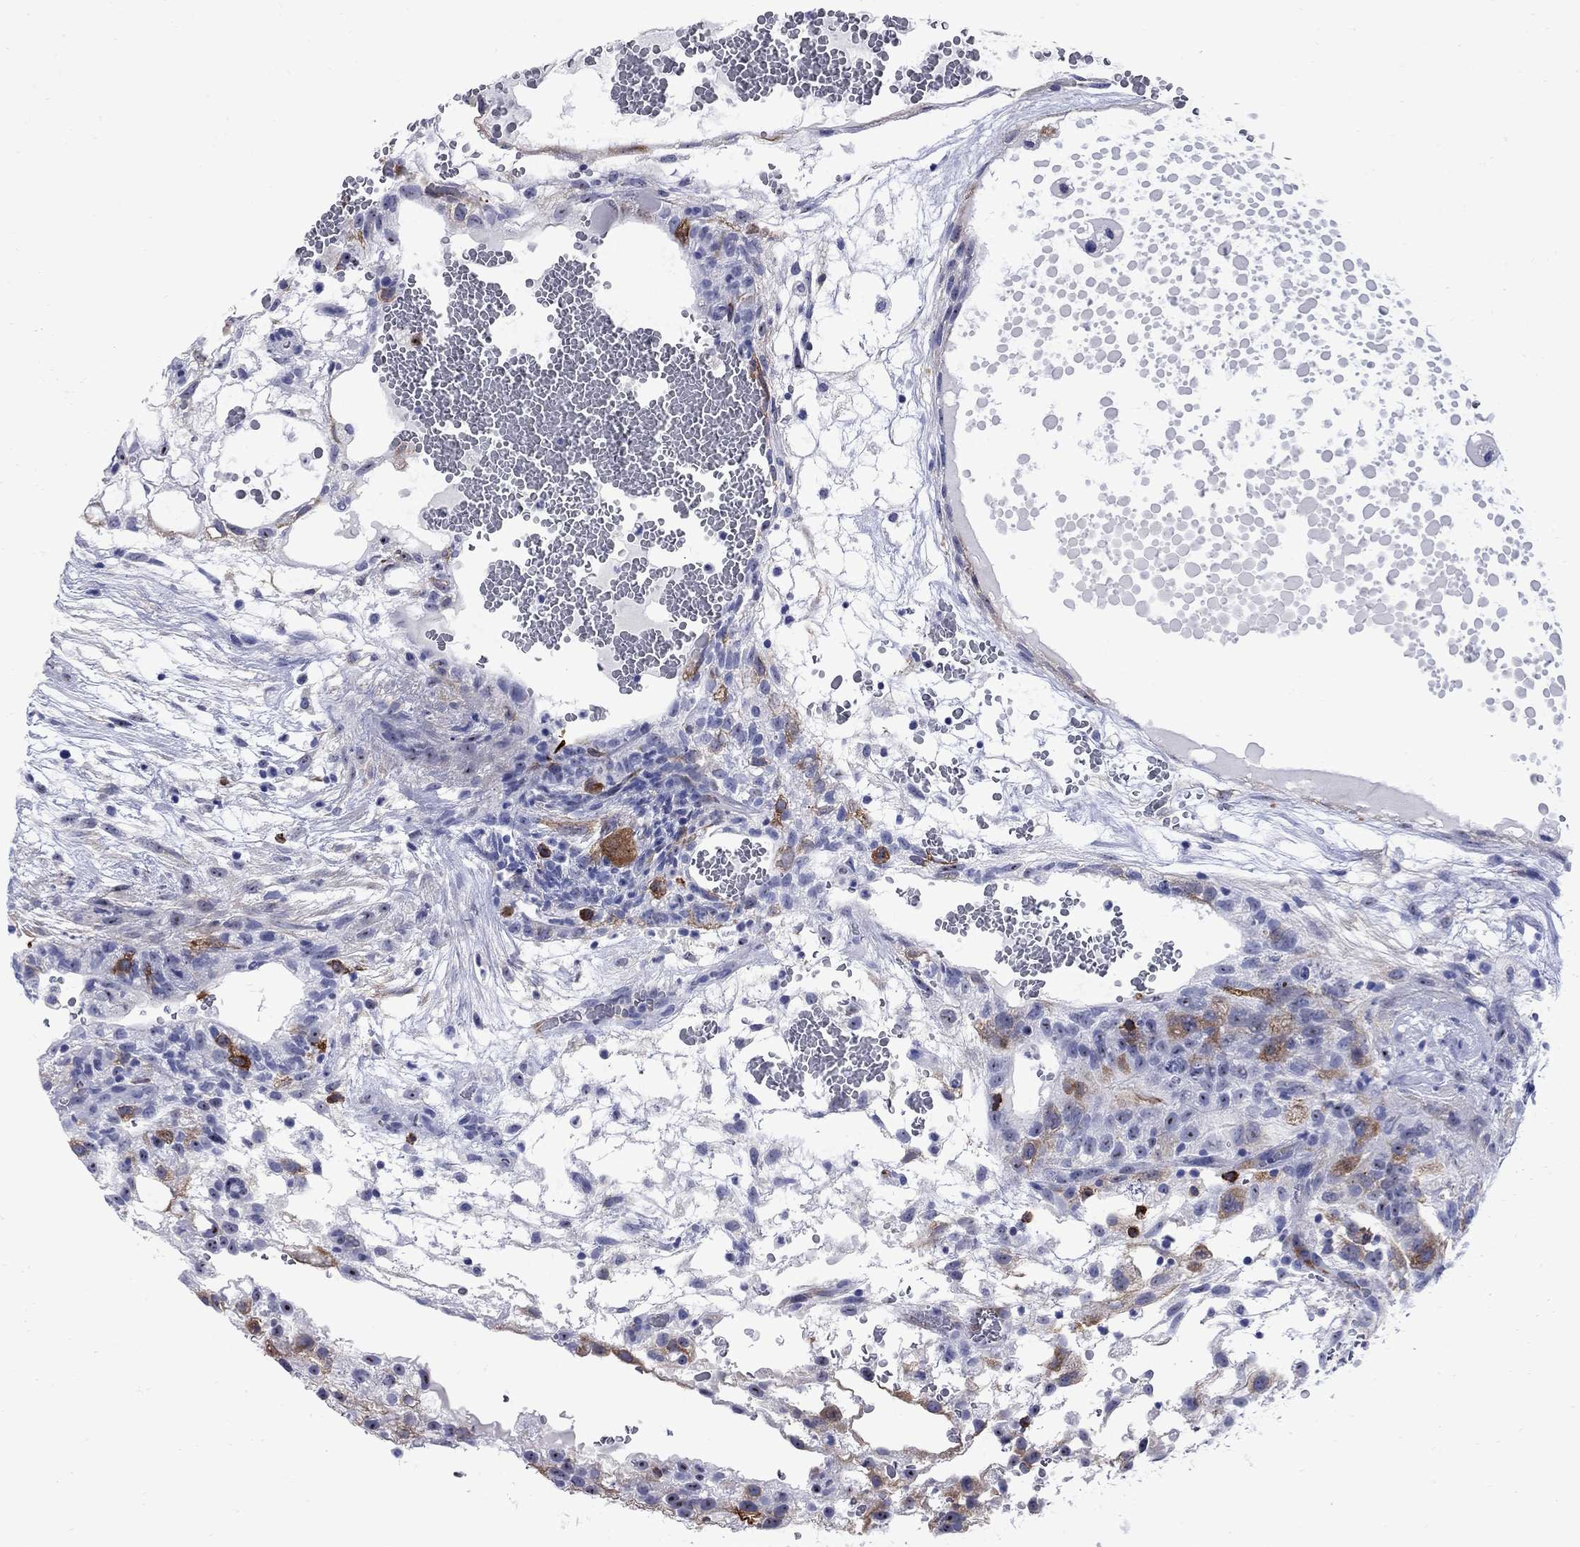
{"staining": {"intensity": "strong", "quantity": "25%-75%", "location": "cytoplasmic/membranous"}, "tissue": "testis cancer", "cell_type": "Tumor cells", "image_type": "cancer", "snomed": [{"axis": "morphology", "description": "Normal tissue, NOS"}, {"axis": "morphology", "description": "Carcinoma, Embryonal, NOS"}, {"axis": "topography", "description": "Testis"}], "caption": "Testis embryonal carcinoma was stained to show a protein in brown. There is high levels of strong cytoplasmic/membranous staining in about 25%-75% of tumor cells. (DAB IHC, brown staining for protein, blue staining for nuclei).", "gene": "TACC3", "patient": {"sex": "male", "age": 32}}